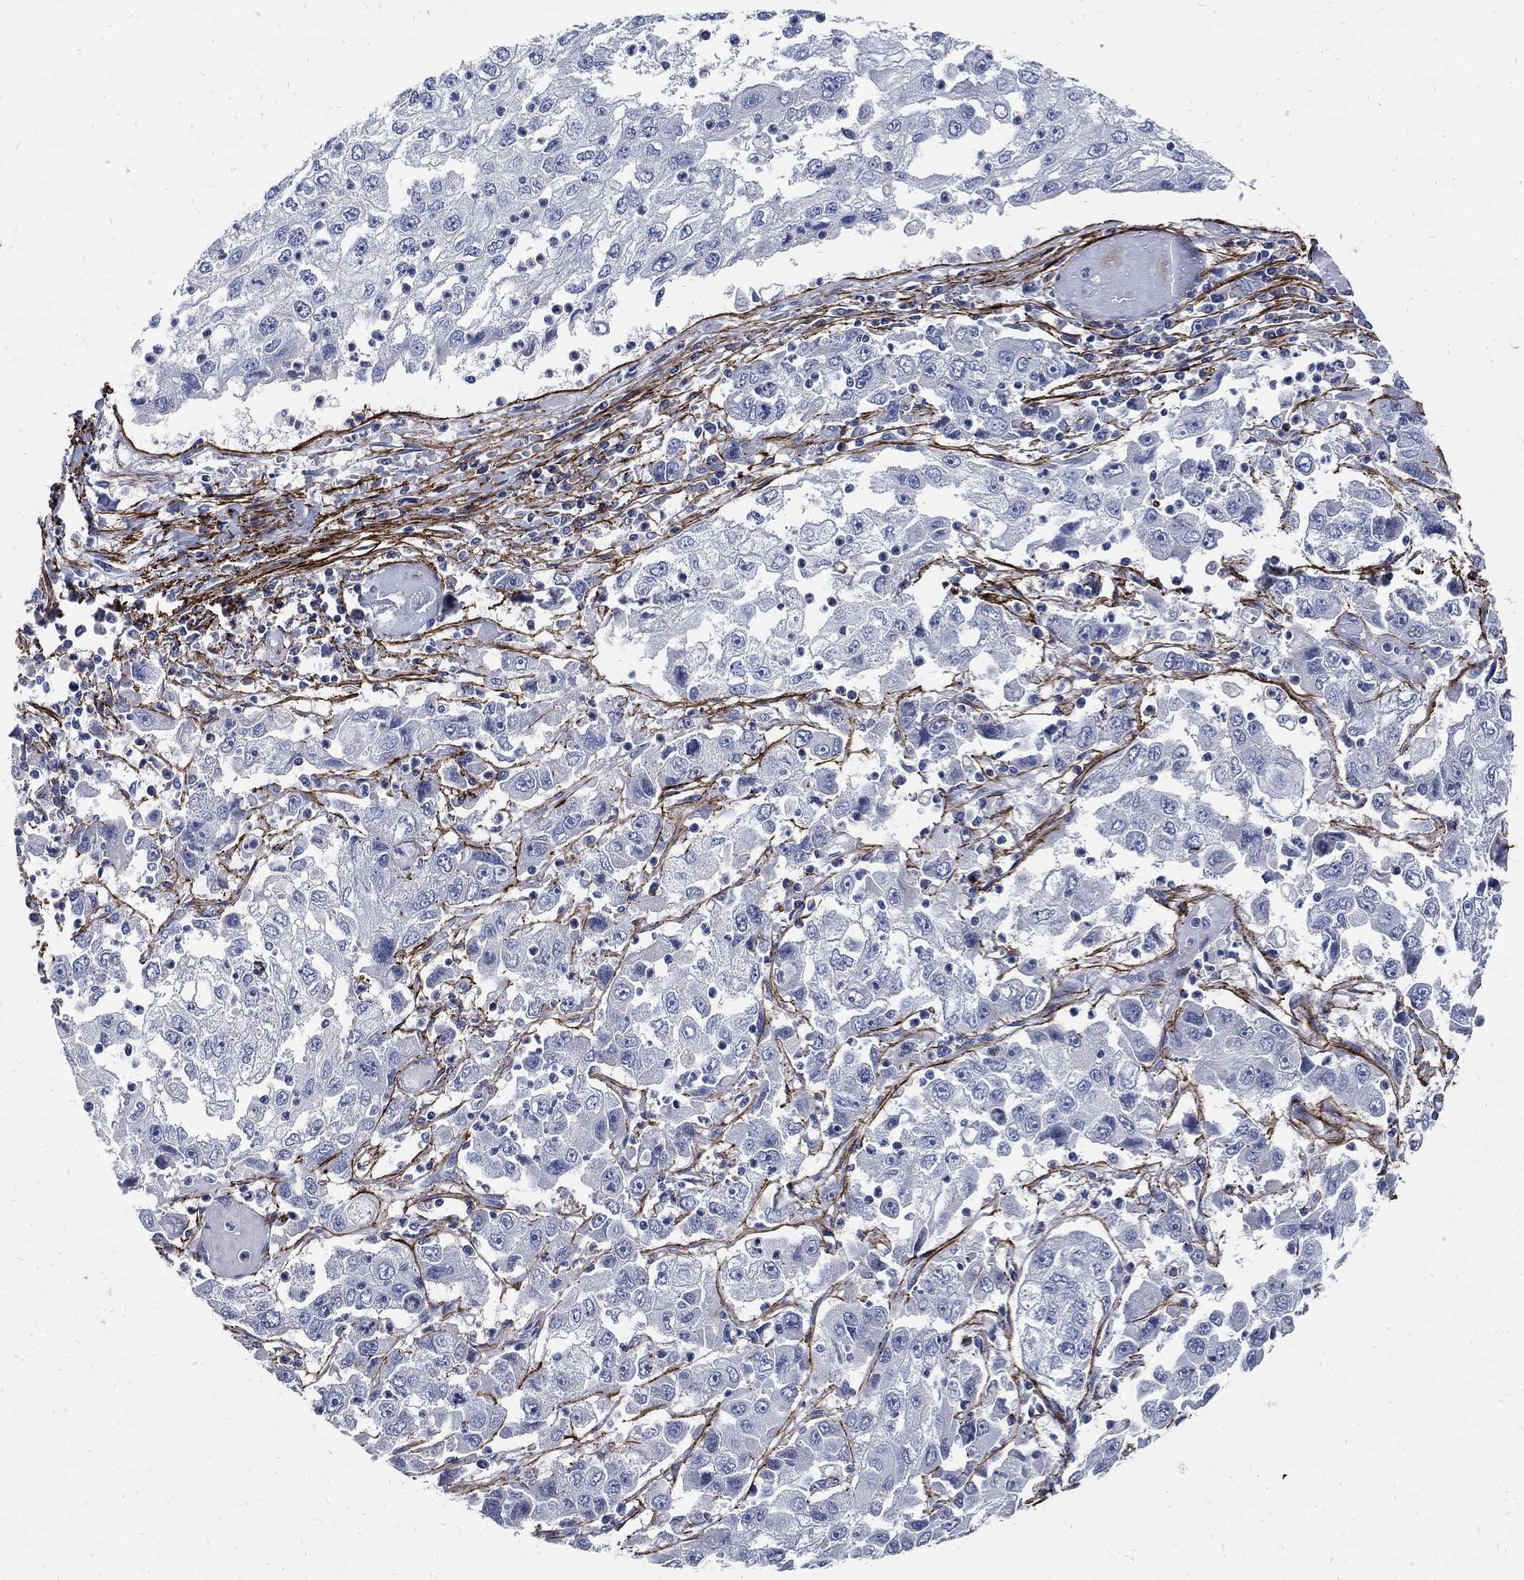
{"staining": {"intensity": "negative", "quantity": "none", "location": "none"}, "tissue": "cervical cancer", "cell_type": "Tumor cells", "image_type": "cancer", "snomed": [{"axis": "morphology", "description": "Squamous cell carcinoma, NOS"}, {"axis": "topography", "description": "Cervix"}], "caption": "This is an immunohistochemistry (IHC) histopathology image of cervical cancer. There is no expression in tumor cells.", "gene": "FBN1", "patient": {"sex": "female", "age": 36}}